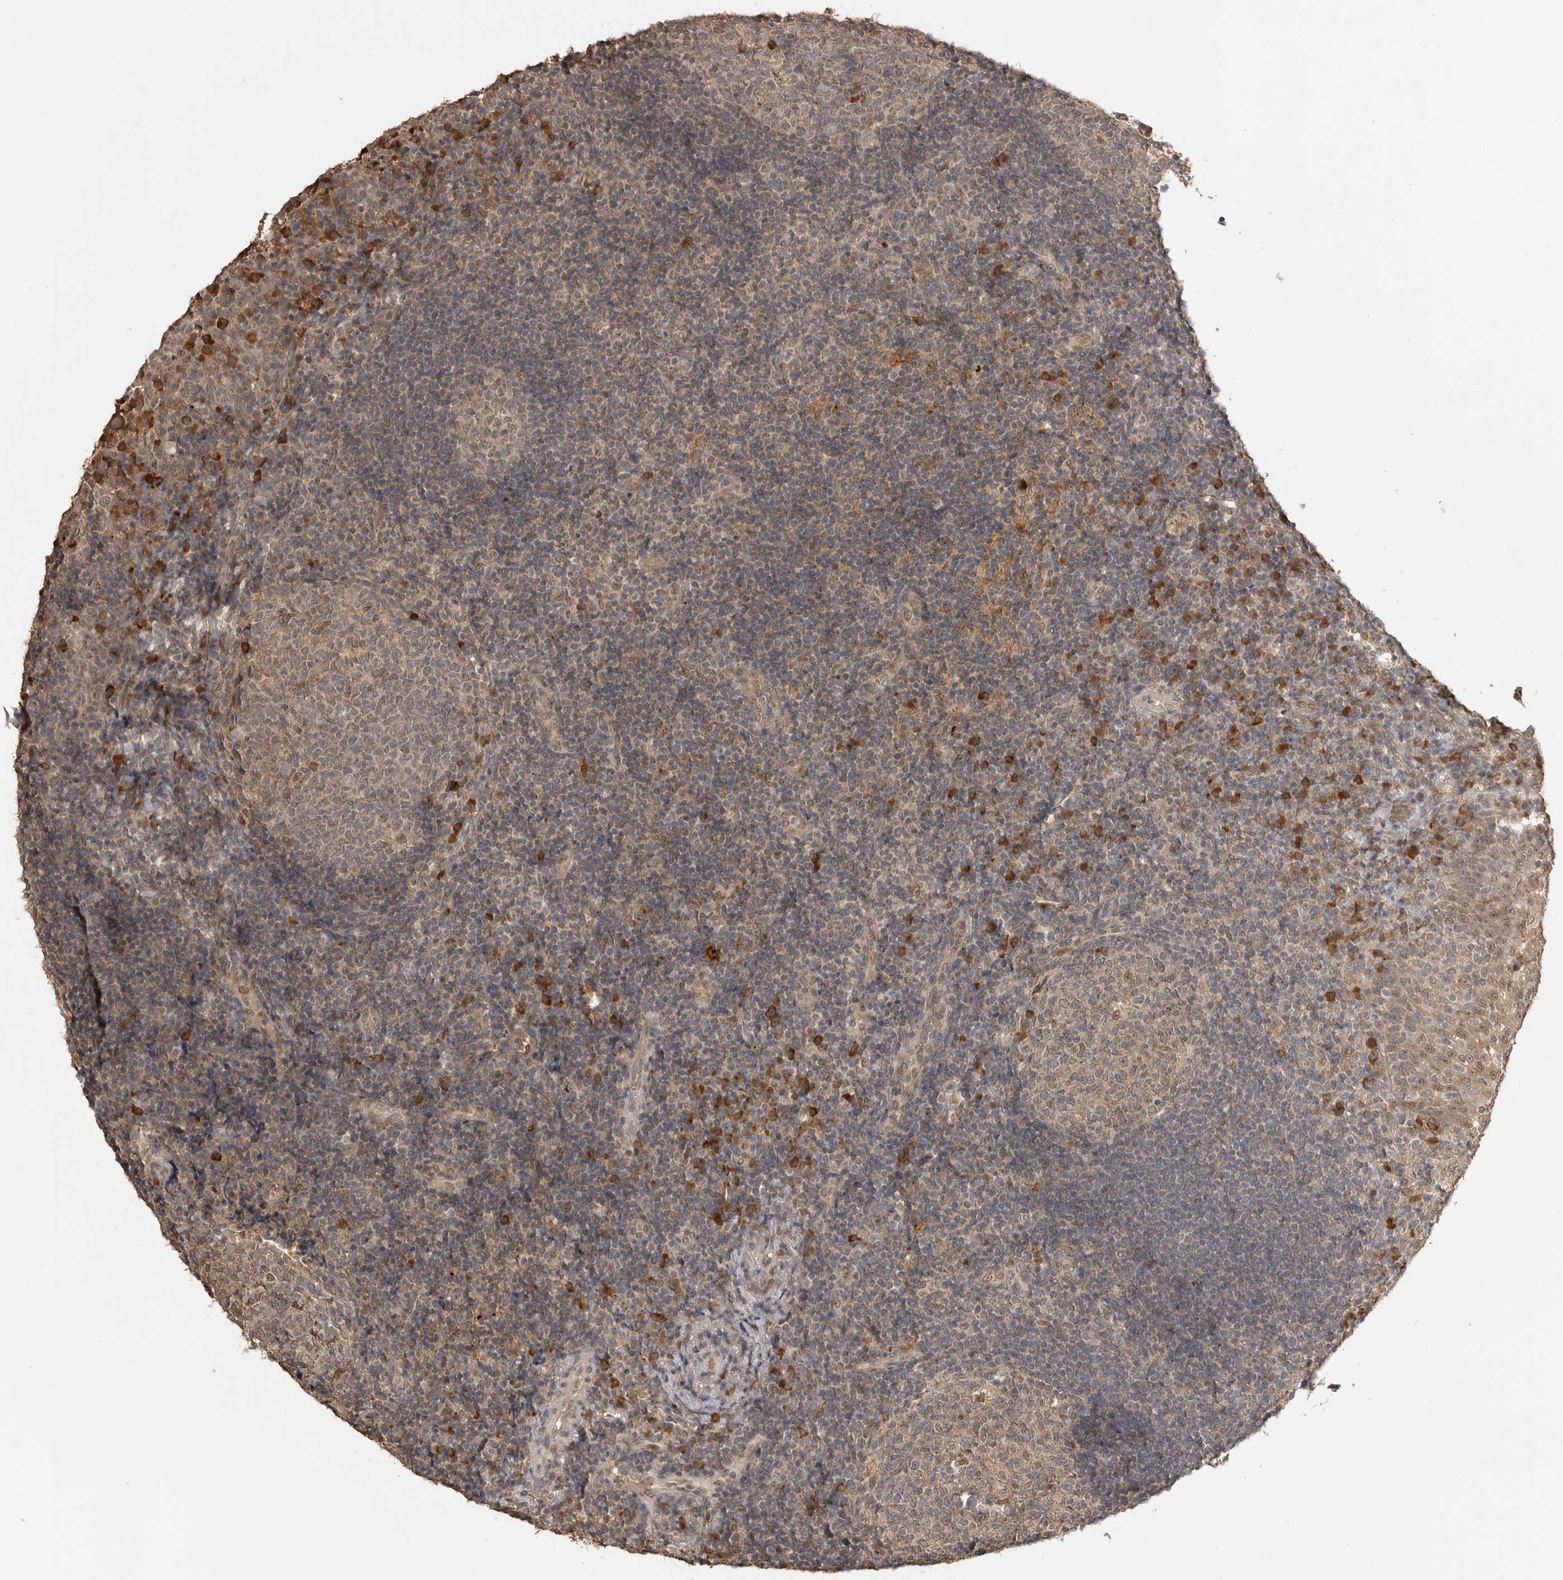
{"staining": {"intensity": "weak", "quantity": "<25%", "location": "cytoplasmic/membranous,nuclear"}, "tissue": "tonsil", "cell_type": "Germinal center cells", "image_type": "normal", "snomed": [{"axis": "morphology", "description": "Normal tissue, NOS"}, {"axis": "topography", "description": "Tonsil"}], "caption": "Immunohistochemistry micrograph of normal tonsil stained for a protein (brown), which demonstrates no positivity in germinal center cells. Nuclei are stained in blue.", "gene": "ASPSCR1", "patient": {"sex": "female", "age": 40}}